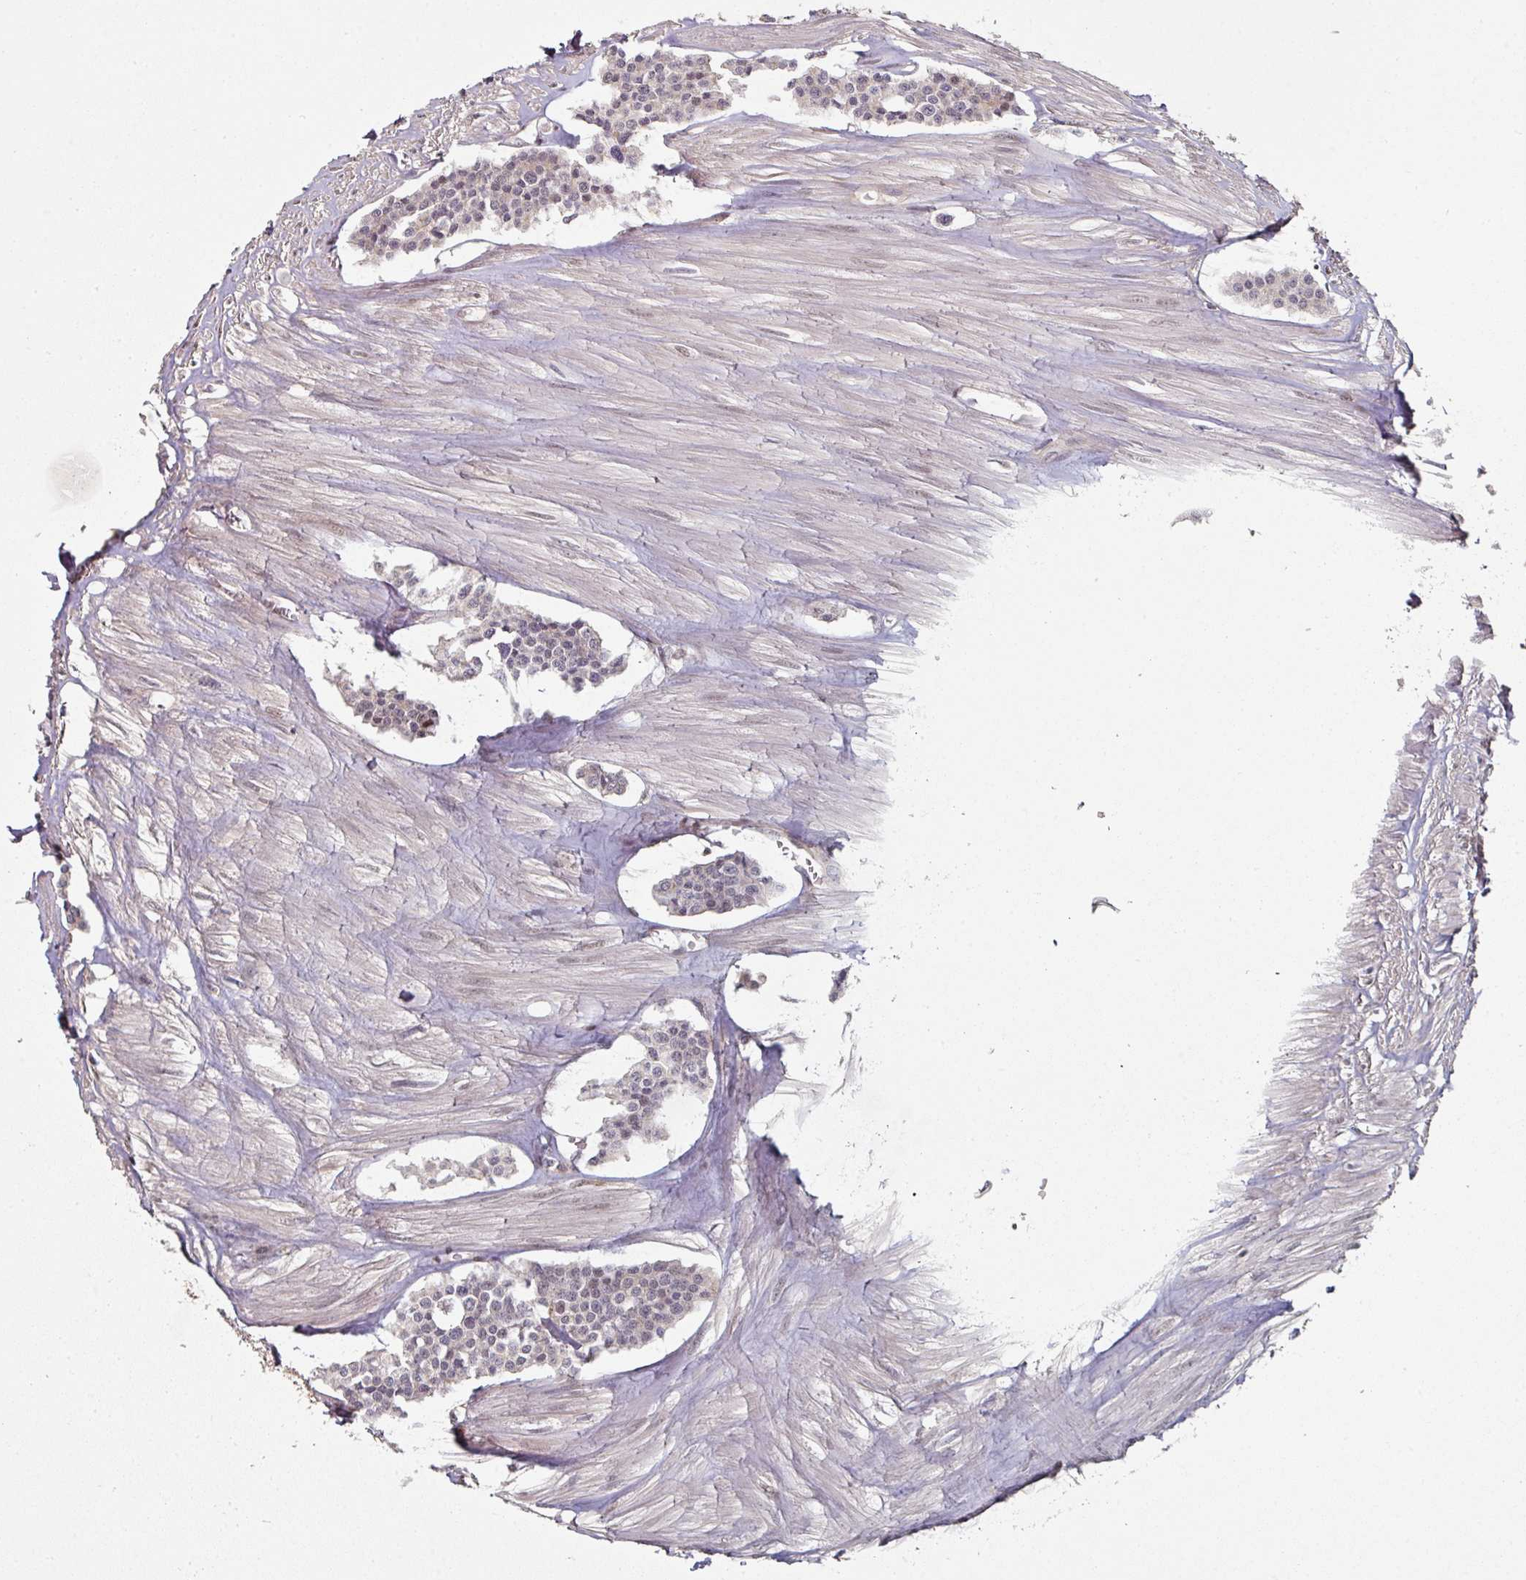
{"staining": {"intensity": "weak", "quantity": "<25%", "location": "nuclear"}, "tissue": "carcinoid", "cell_type": "Tumor cells", "image_type": "cancer", "snomed": [{"axis": "morphology", "description": "Carcinoid, malignant, NOS"}, {"axis": "topography", "description": "Small intestine"}], "caption": "Tumor cells are negative for protein expression in human carcinoid. (DAB immunohistochemistry (IHC) with hematoxylin counter stain).", "gene": "PSME3IP1", "patient": {"sex": "male", "age": 60}}